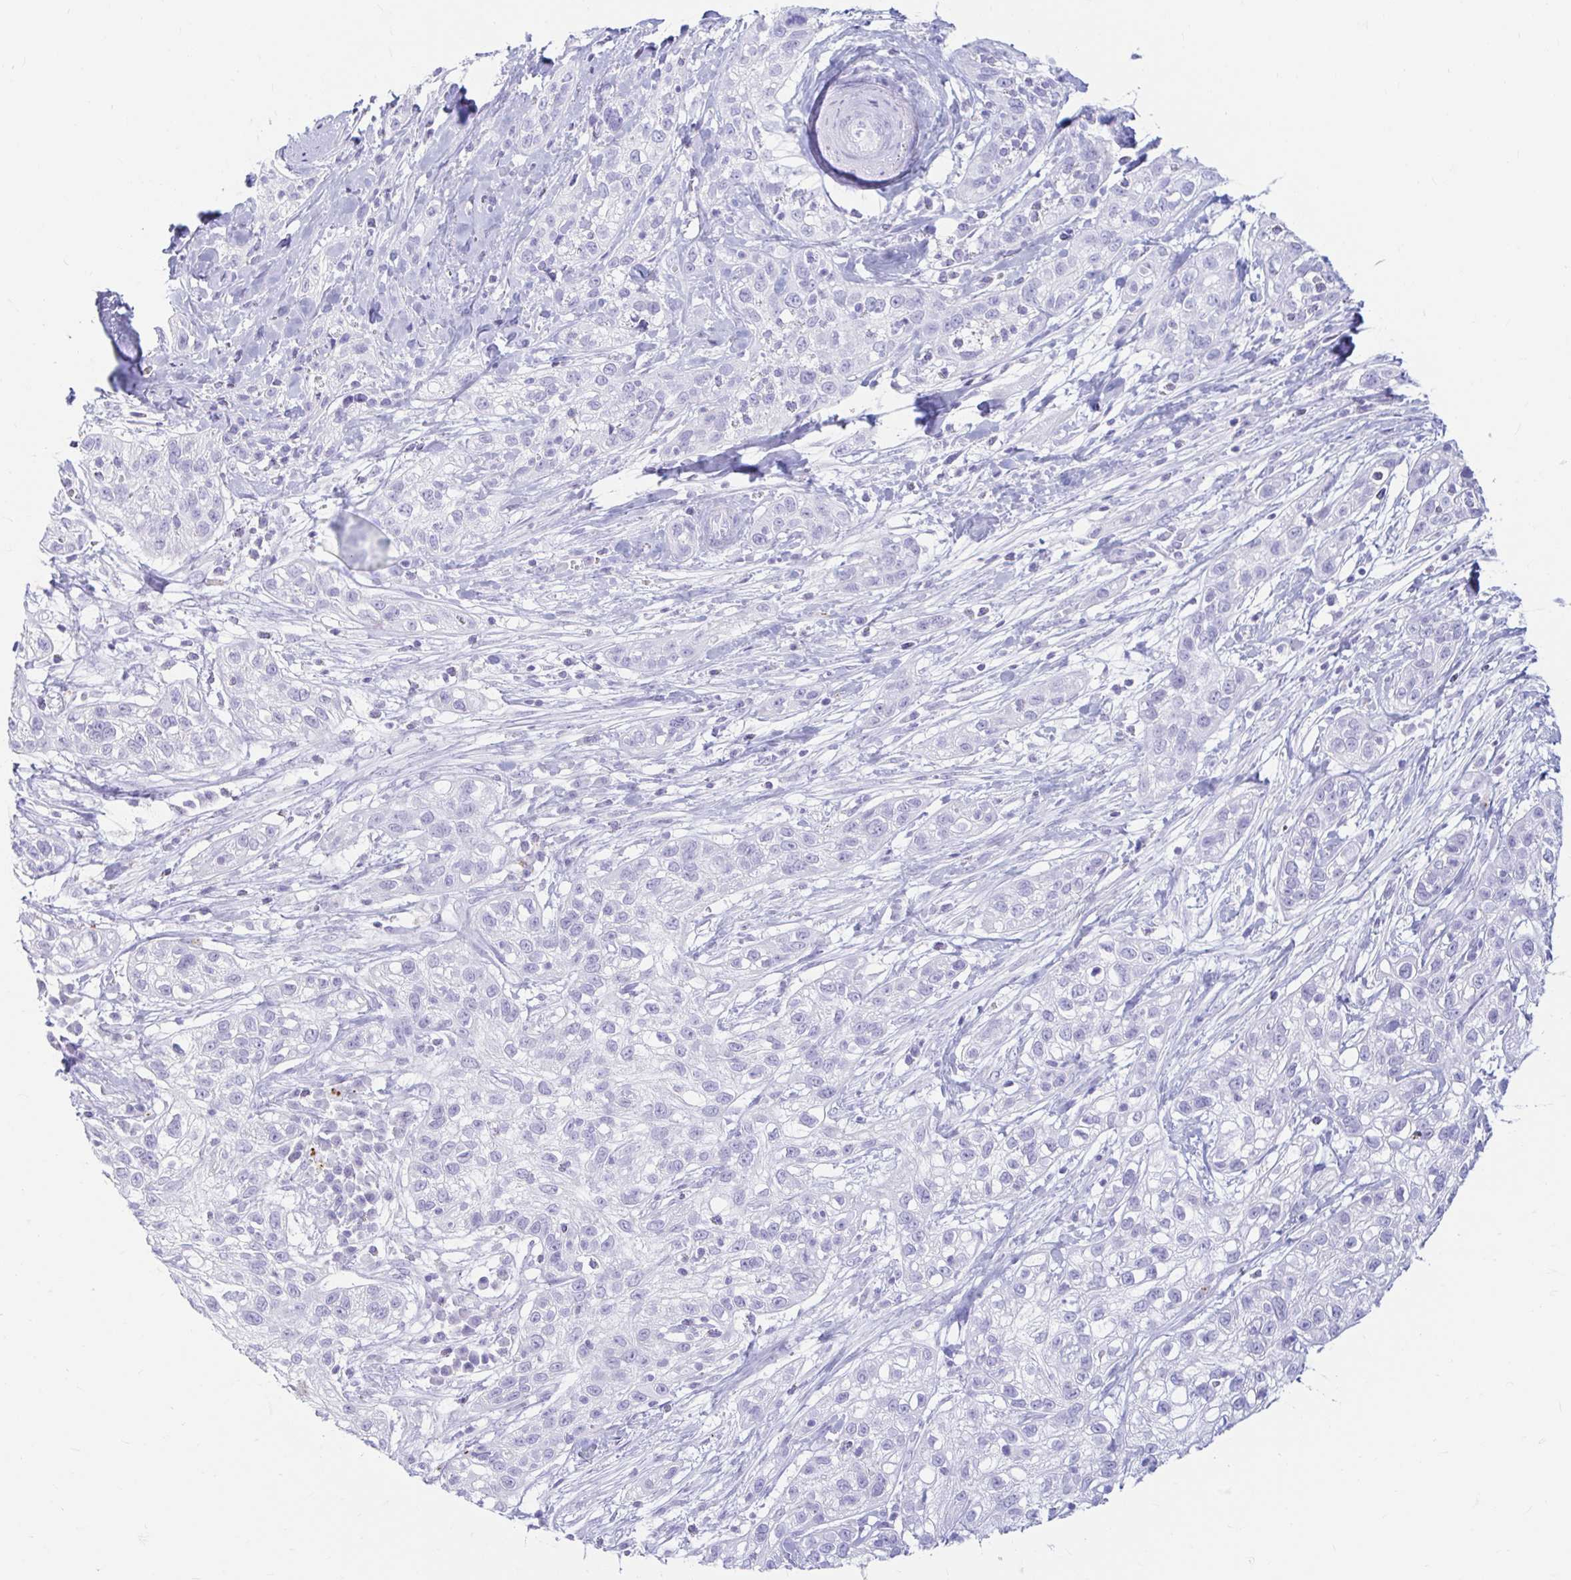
{"staining": {"intensity": "negative", "quantity": "none", "location": "none"}, "tissue": "skin cancer", "cell_type": "Tumor cells", "image_type": "cancer", "snomed": [{"axis": "morphology", "description": "Squamous cell carcinoma, NOS"}, {"axis": "topography", "description": "Skin"}], "caption": "Tumor cells are negative for brown protein staining in skin cancer (squamous cell carcinoma).", "gene": "ERICH6", "patient": {"sex": "male", "age": 82}}